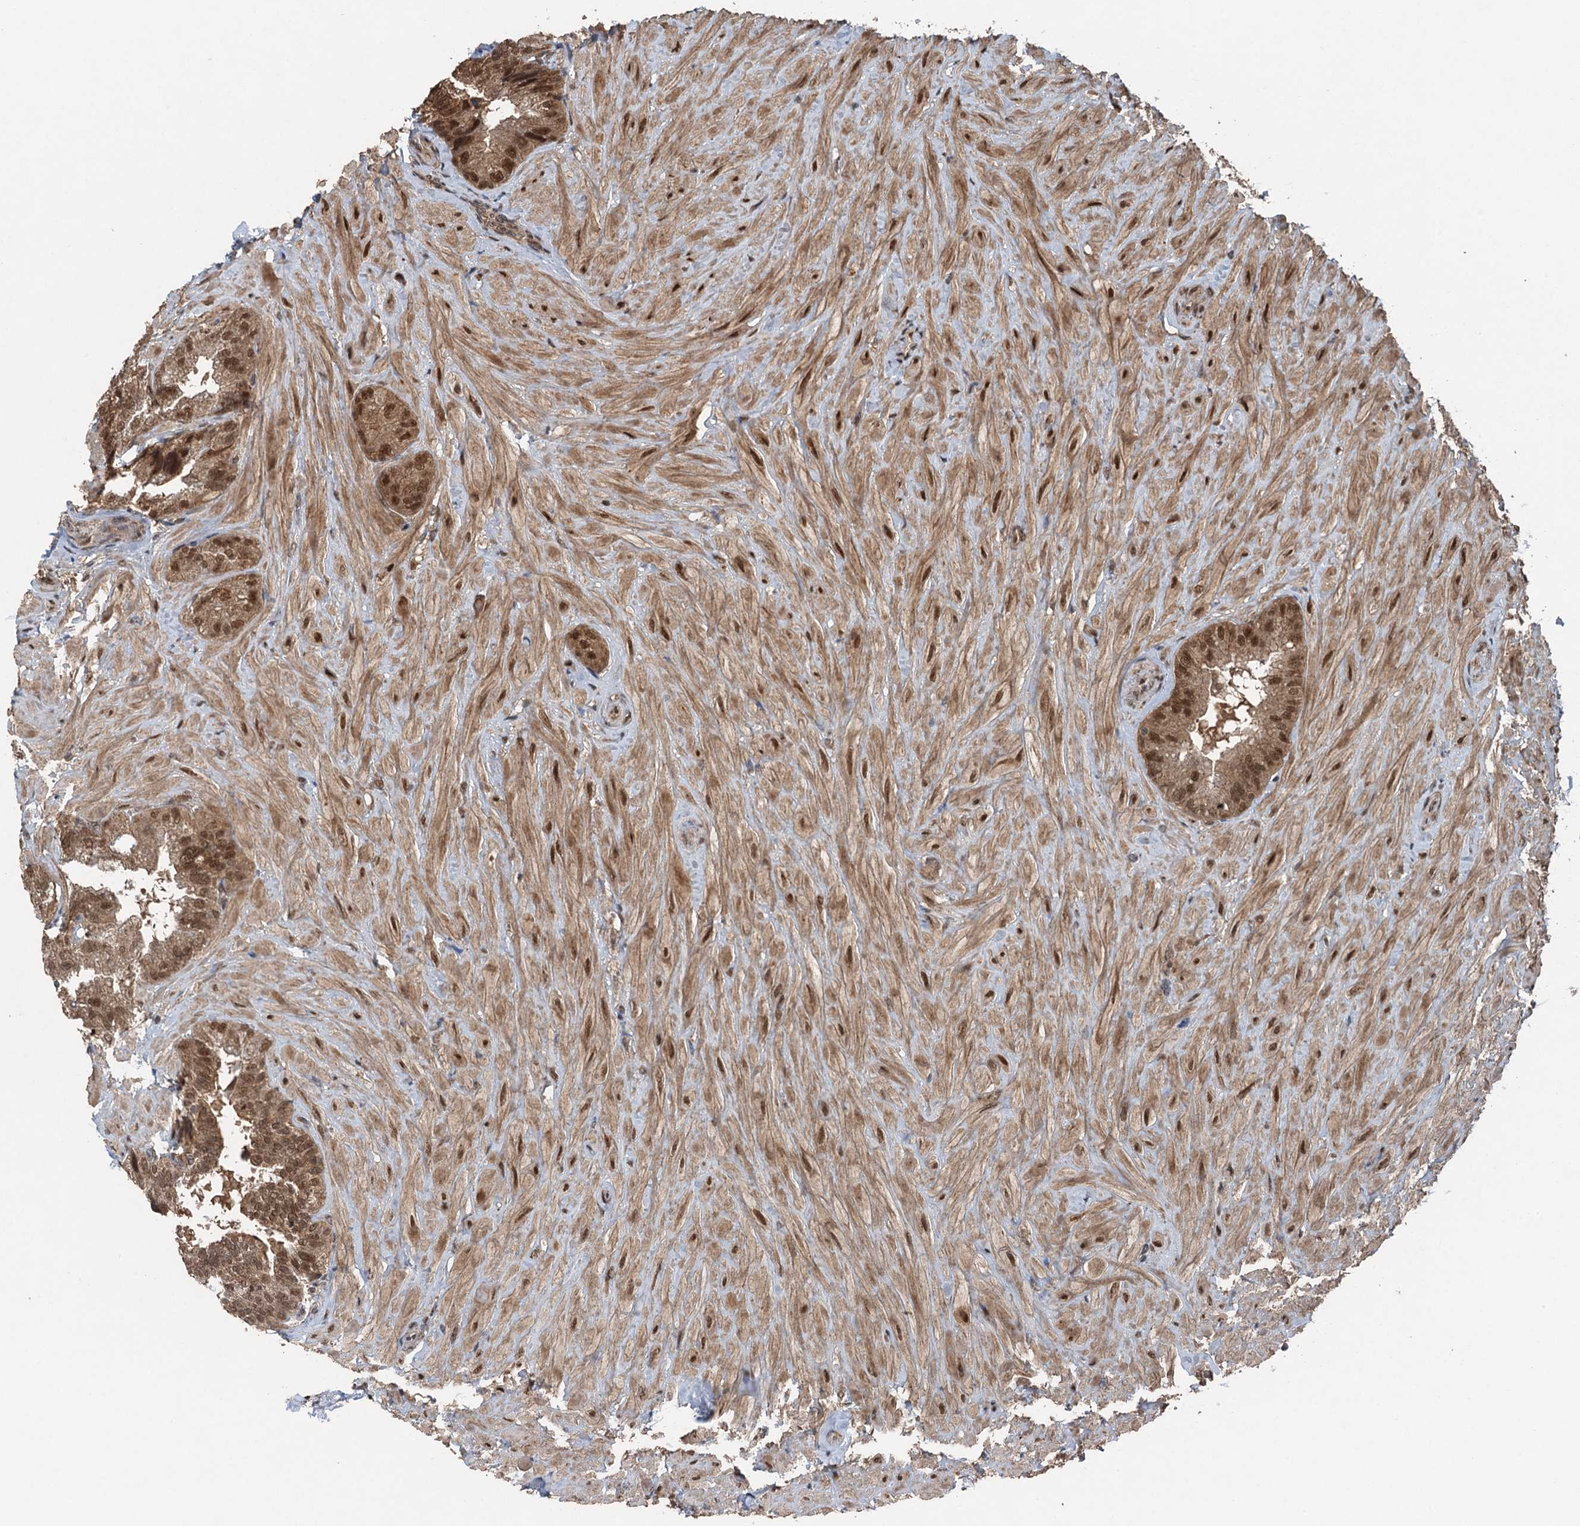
{"staining": {"intensity": "moderate", "quantity": ">75%", "location": "nuclear"}, "tissue": "seminal vesicle", "cell_type": "Glandular cells", "image_type": "normal", "snomed": [{"axis": "morphology", "description": "Normal tissue, NOS"}, {"axis": "topography", "description": "Prostate and seminal vesicle, NOS"}, {"axis": "topography", "description": "Prostate"}, {"axis": "topography", "description": "Seminal veicle"}], "caption": "This histopathology image displays unremarkable seminal vesicle stained with immunohistochemistry to label a protein in brown. The nuclear of glandular cells show moderate positivity for the protein. Nuclei are counter-stained blue.", "gene": "UBXN6", "patient": {"sex": "male", "age": 67}}